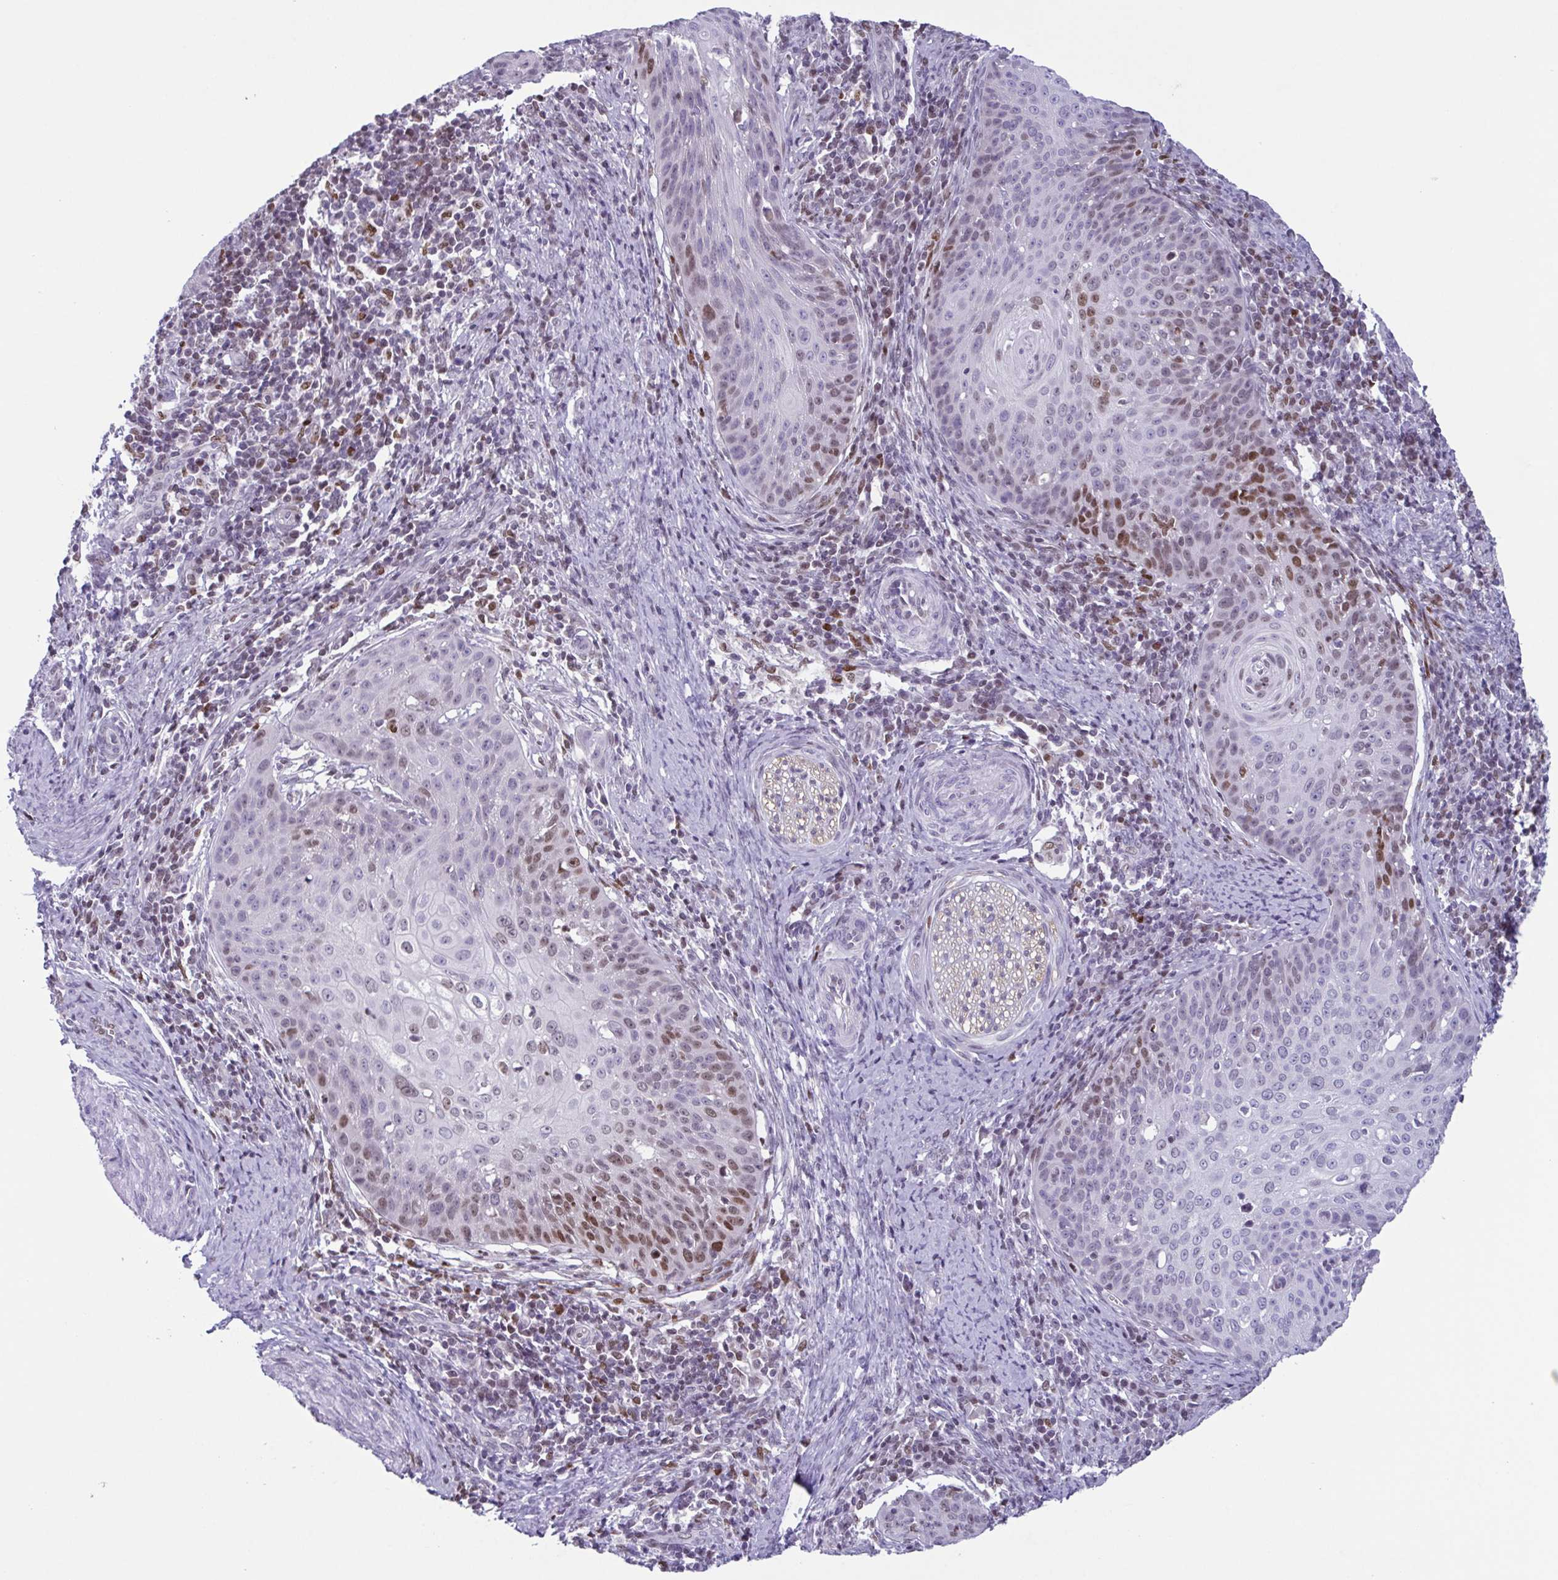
{"staining": {"intensity": "moderate", "quantity": "<25%", "location": "nuclear"}, "tissue": "cervical cancer", "cell_type": "Tumor cells", "image_type": "cancer", "snomed": [{"axis": "morphology", "description": "Squamous cell carcinoma, NOS"}, {"axis": "topography", "description": "Cervix"}], "caption": "Protein staining demonstrates moderate nuclear expression in about <25% of tumor cells in cervical cancer (squamous cell carcinoma).", "gene": "IRF1", "patient": {"sex": "female", "age": 30}}